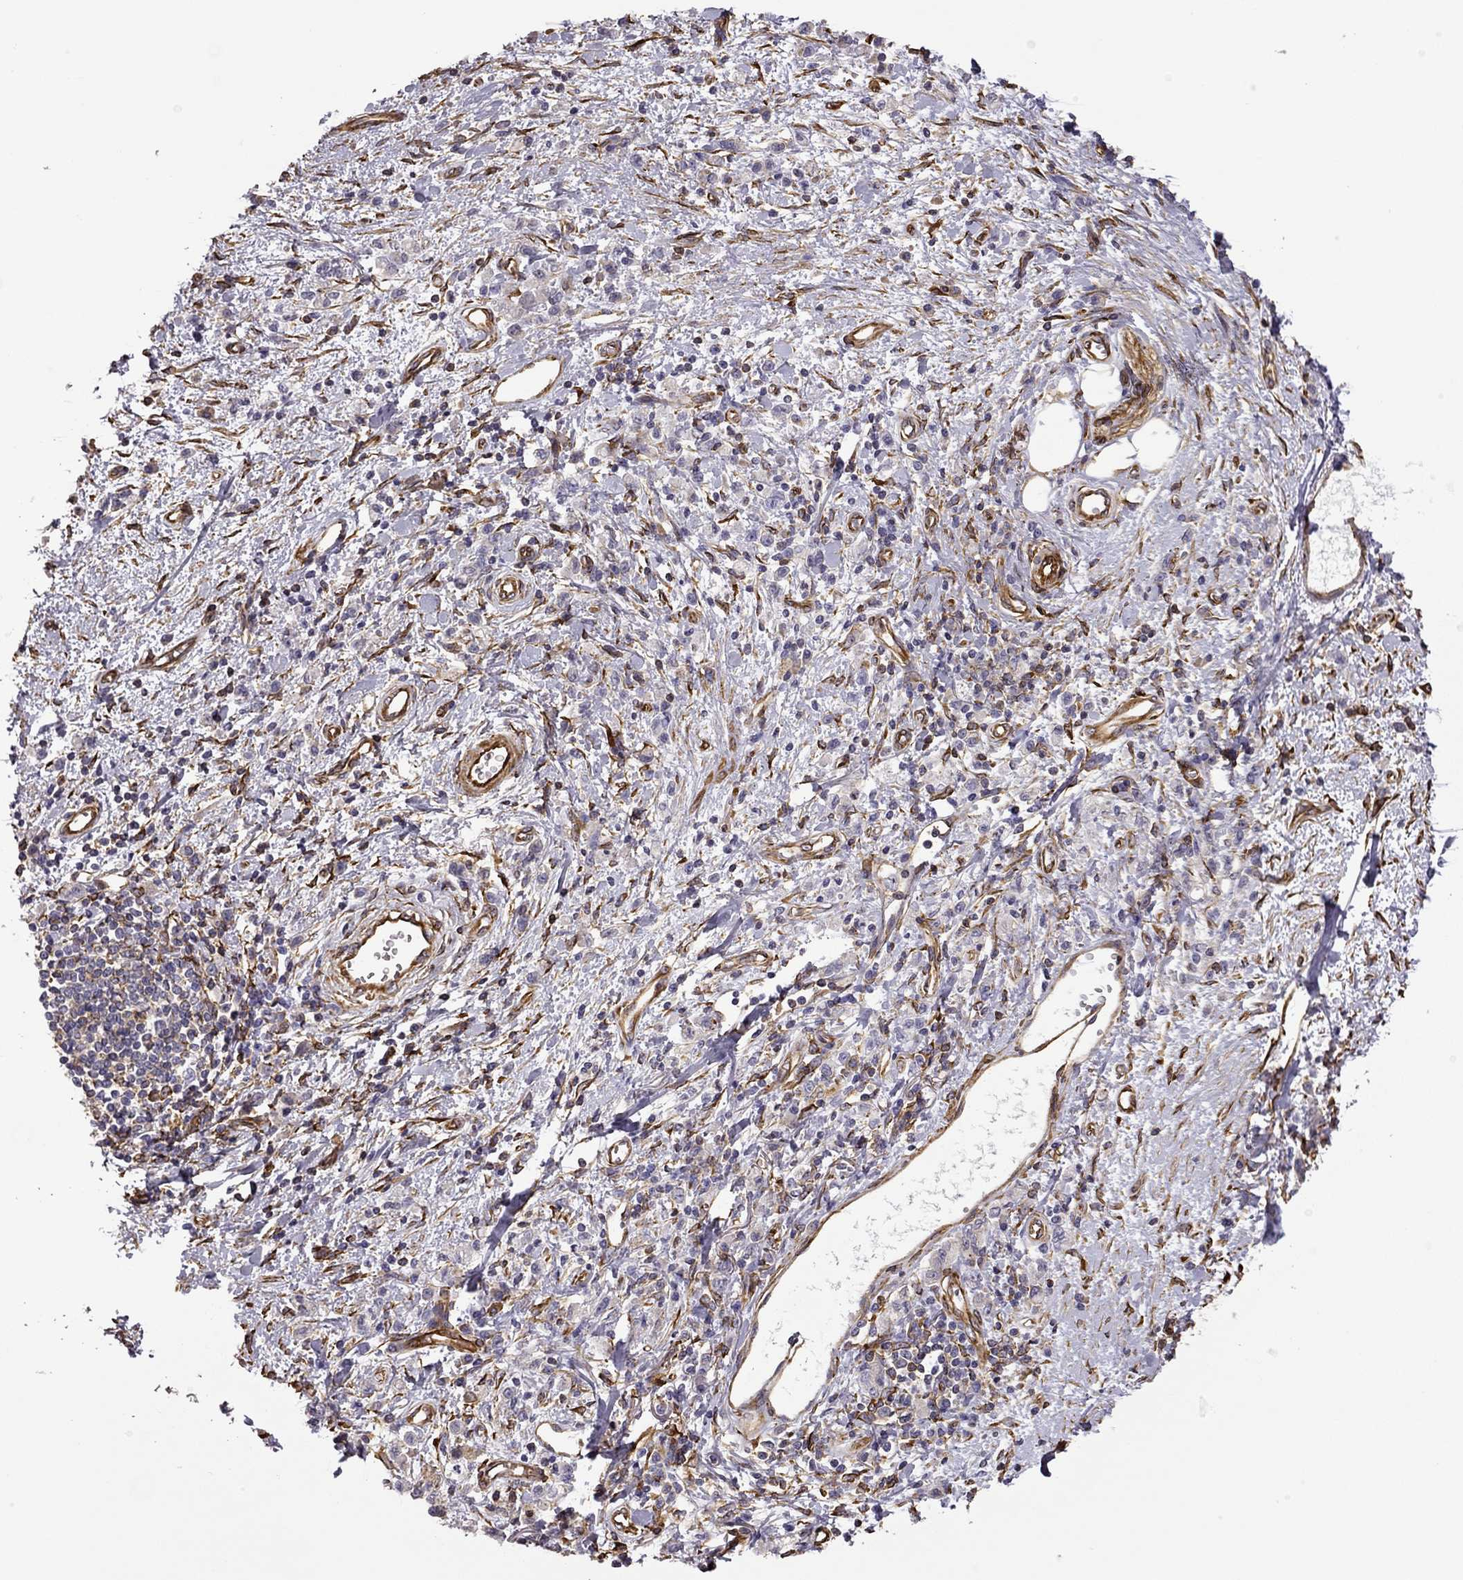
{"staining": {"intensity": "negative", "quantity": "none", "location": "none"}, "tissue": "stomach cancer", "cell_type": "Tumor cells", "image_type": "cancer", "snomed": [{"axis": "morphology", "description": "Adenocarcinoma, NOS"}, {"axis": "topography", "description": "Stomach"}], "caption": "There is no significant positivity in tumor cells of stomach cancer (adenocarcinoma).", "gene": "MAP4", "patient": {"sex": "male", "age": 77}}